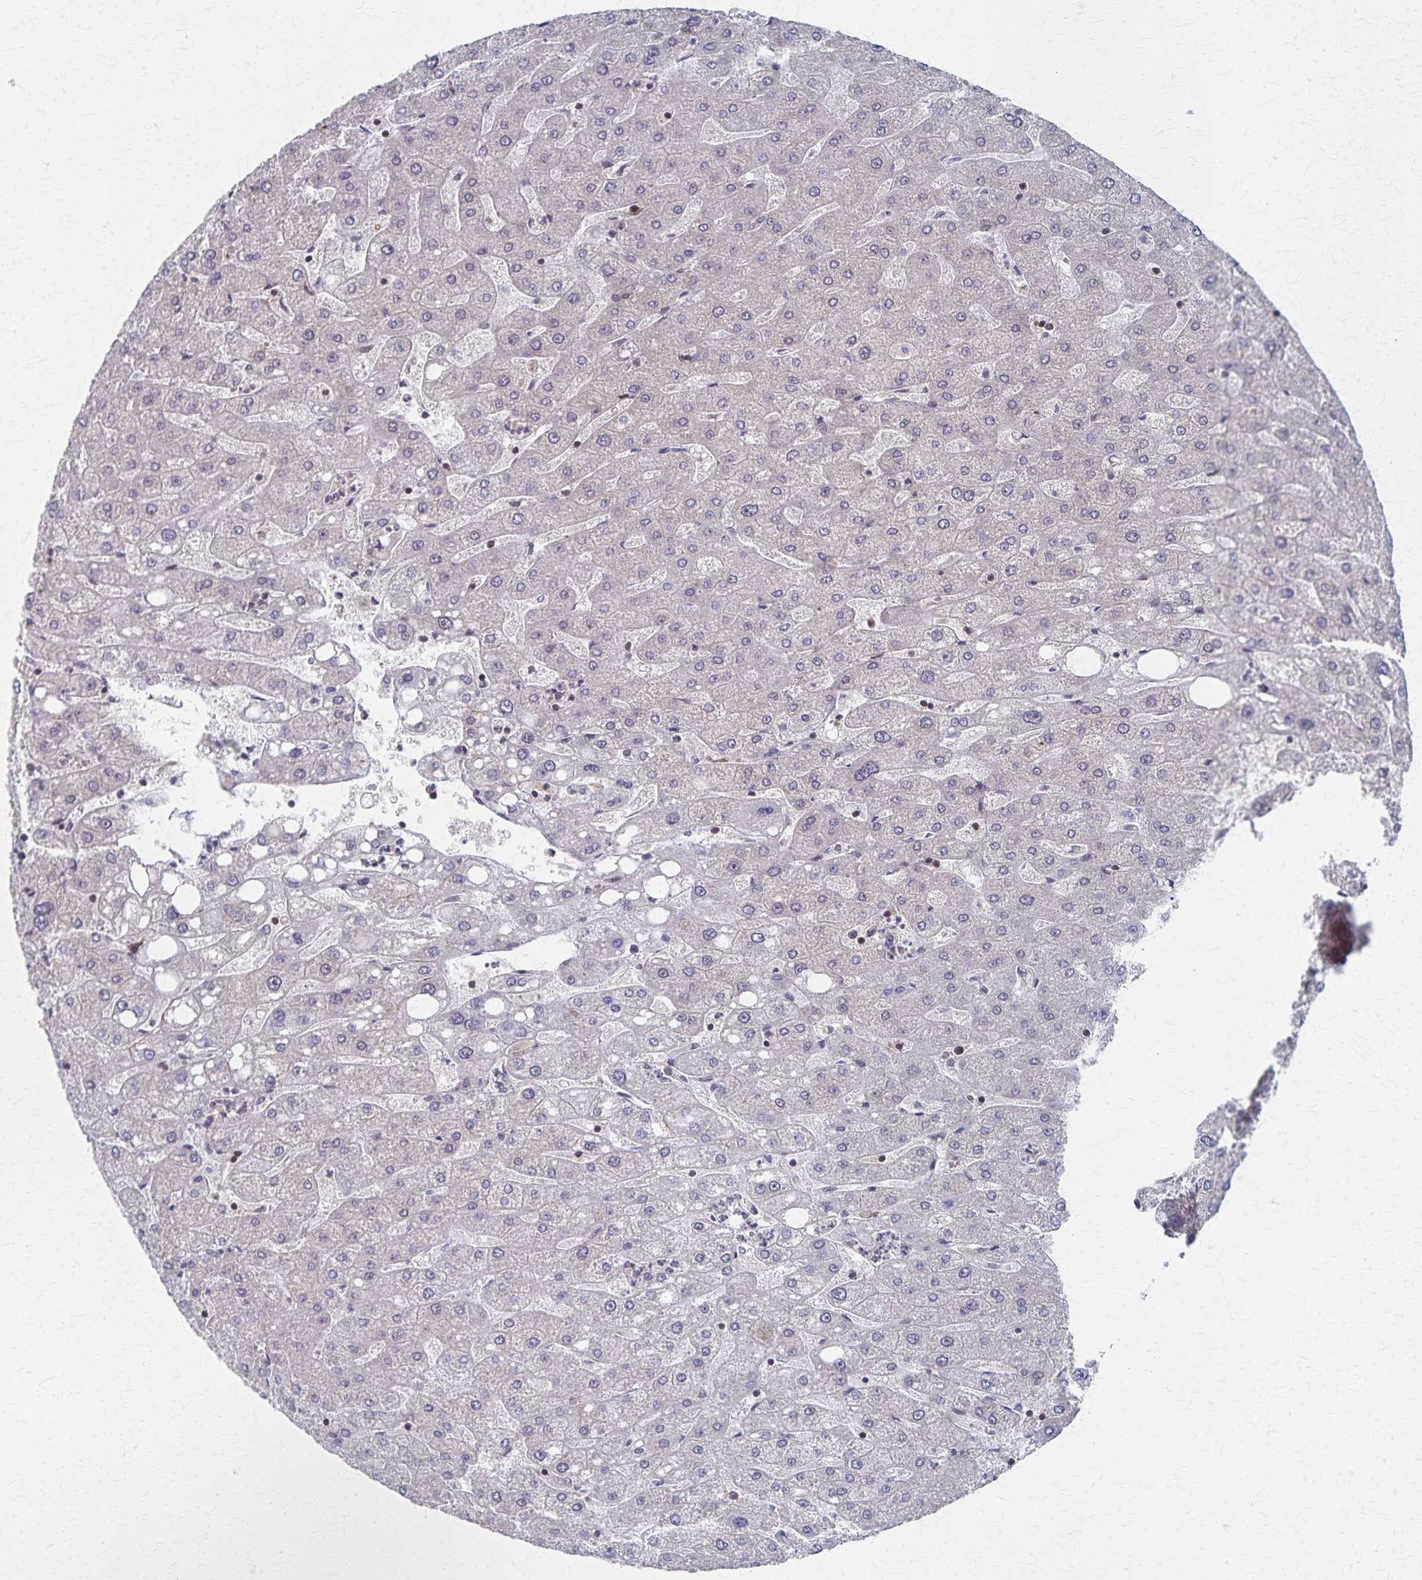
{"staining": {"intensity": "weak", "quantity": "<25%", "location": "nuclear"}, "tissue": "liver", "cell_type": "Cholangiocytes", "image_type": "normal", "snomed": [{"axis": "morphology", "description": "Normal tissue, NOS"}, {"axis": "topography", "description": "Liver"}], "caption": "Micrograph shows no protein staining in cholangiocytes of unremarkable liver. (Stains: DAB immunohistochemistry with hematoxylin counter stain, Microscopy: brightfield microscopy at high magnification).", "gene": "GTF2B", "patient": {"sex": "male", "age": 67}}